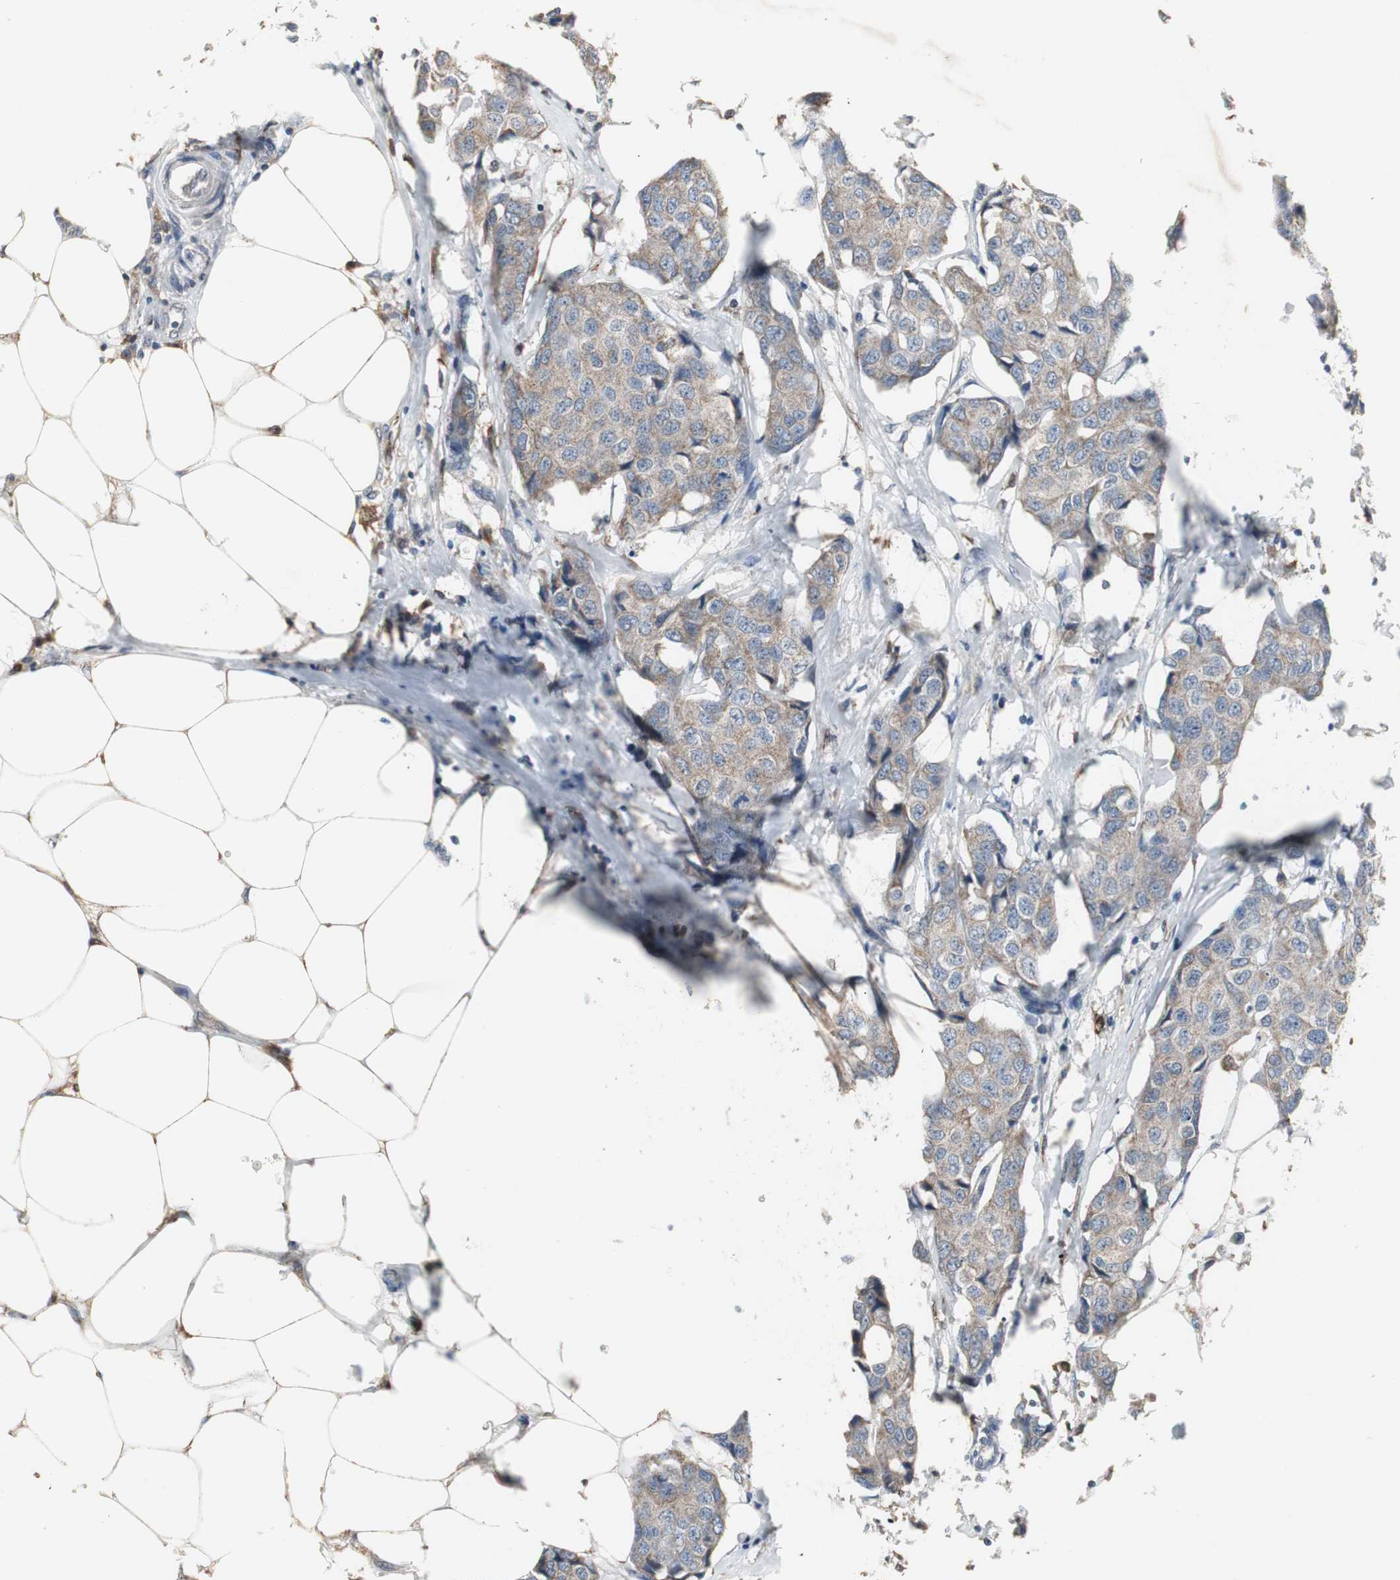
{"staining": {"intensity": "weak", "quantity": ">75%", "location": "cytoplasmic/membranous"}, "tissue": "breast cancer", "cell_type": "Tumor cells", "image_type": "cancer", "snomed": [{"axis": "morphology", "description": "Duct carcinoma"}, {"axis": "topography", "description": "Breast"}], "caption": "Immunohistochemical staining of breast infiltrating ductal carcinoma reveals low levels of weak cytoplasmic/membranous protein staining in about >75% of tumor cells. (IHC, brightfield microscopy, high magnification).", "gene": "NCF2", "patient": {"sex": "female", "age": 80}}